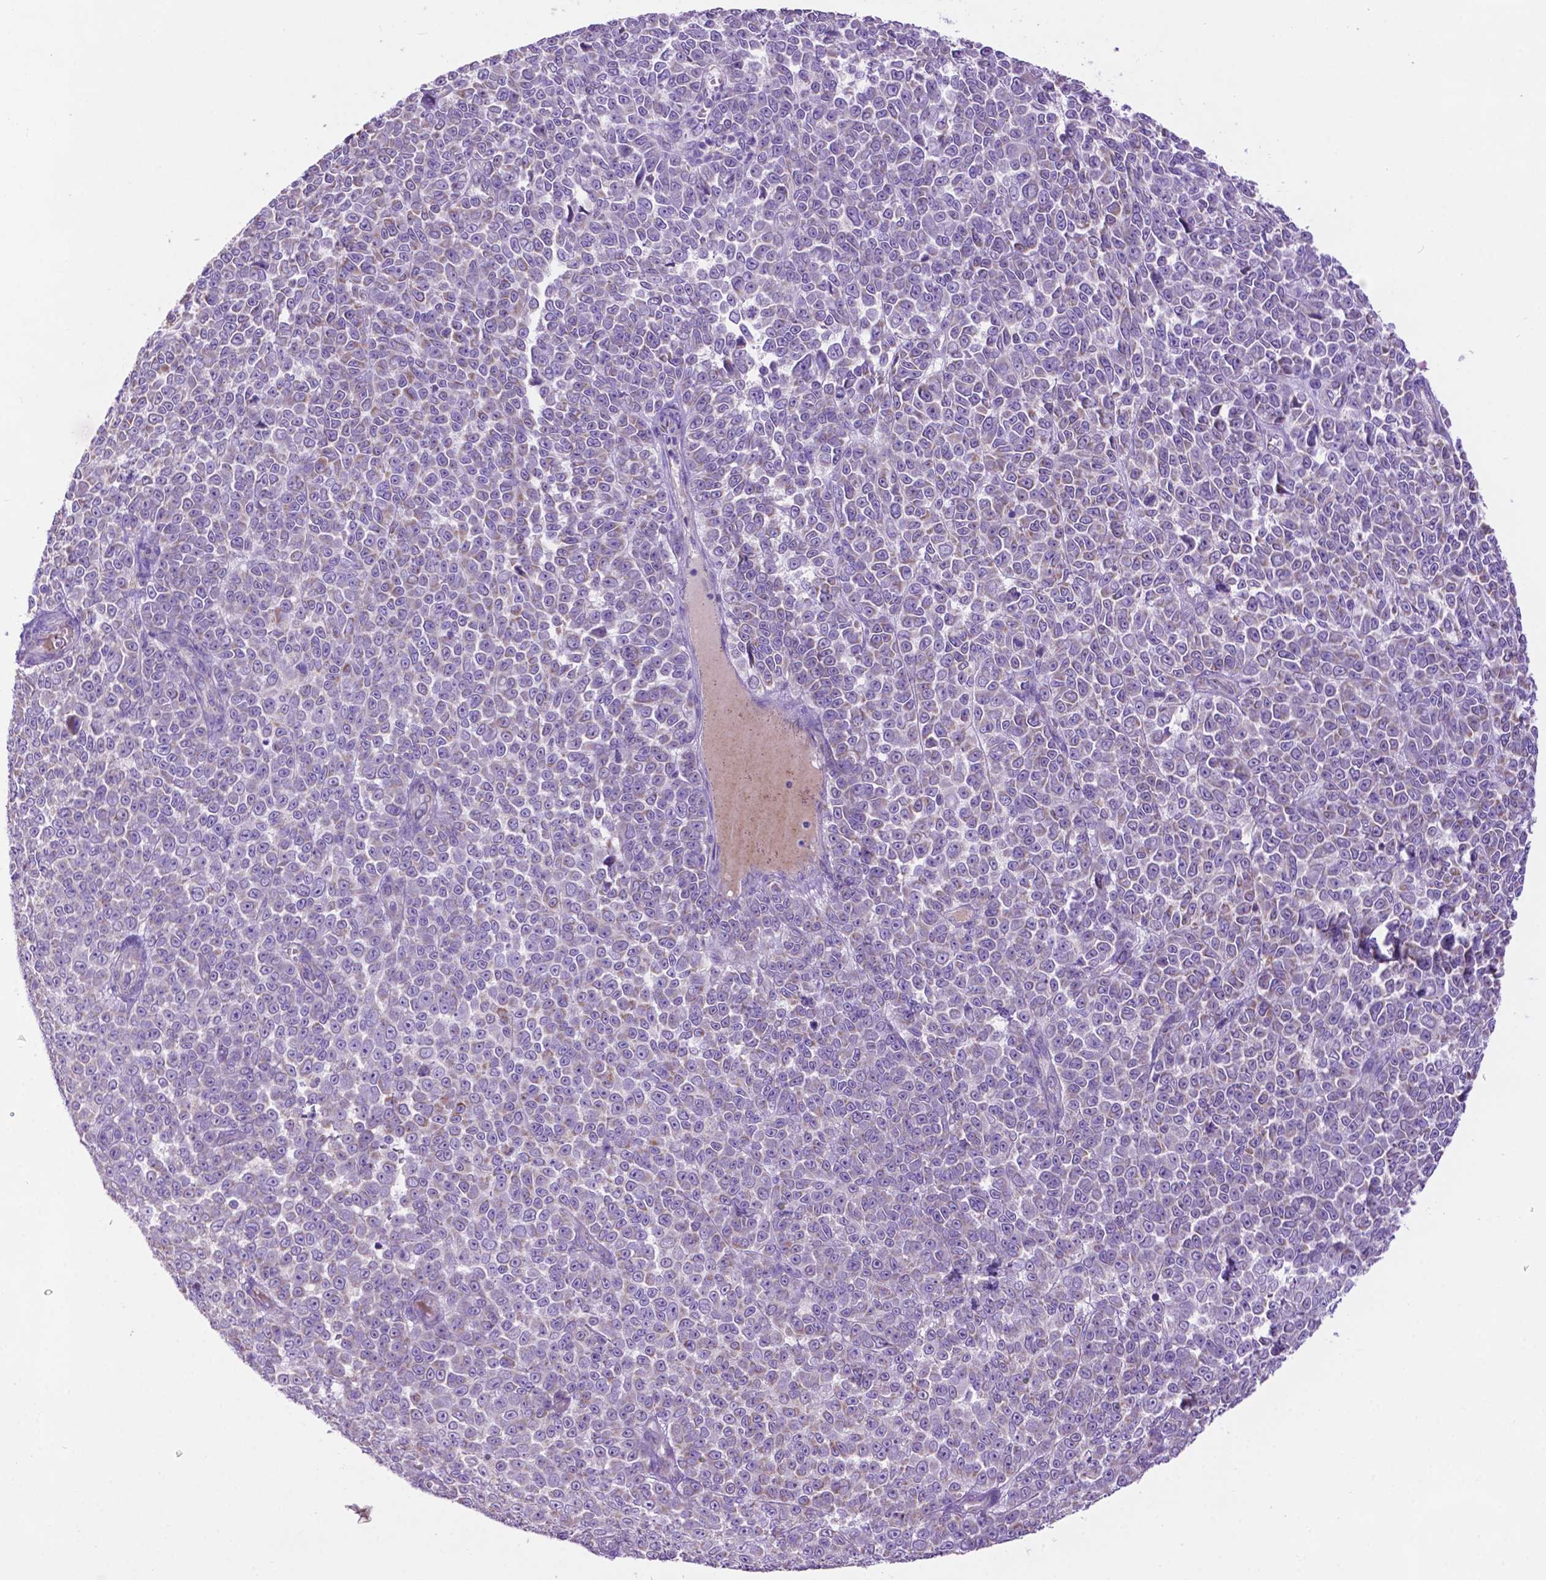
{"staining": {"intensity": "negative", "quantity": "none", "location": "none"}, "tissue": "melanoma", "cell_type": "Tumor cells", "image_type": "cancer", "snomed": [{"axis": "morphology", "description": "Malignant melanoma, NOS"}, {"axis": "topography", "description": "Skin"}], "caption": "Immunohistochemistry (IHC) histopathology image of human malignant melanoma stained for a protein (brown), which exhibits no staining in tumor cells.", "gene": "PHYHIP", "patient": {"sex": "female", "age": 95}}